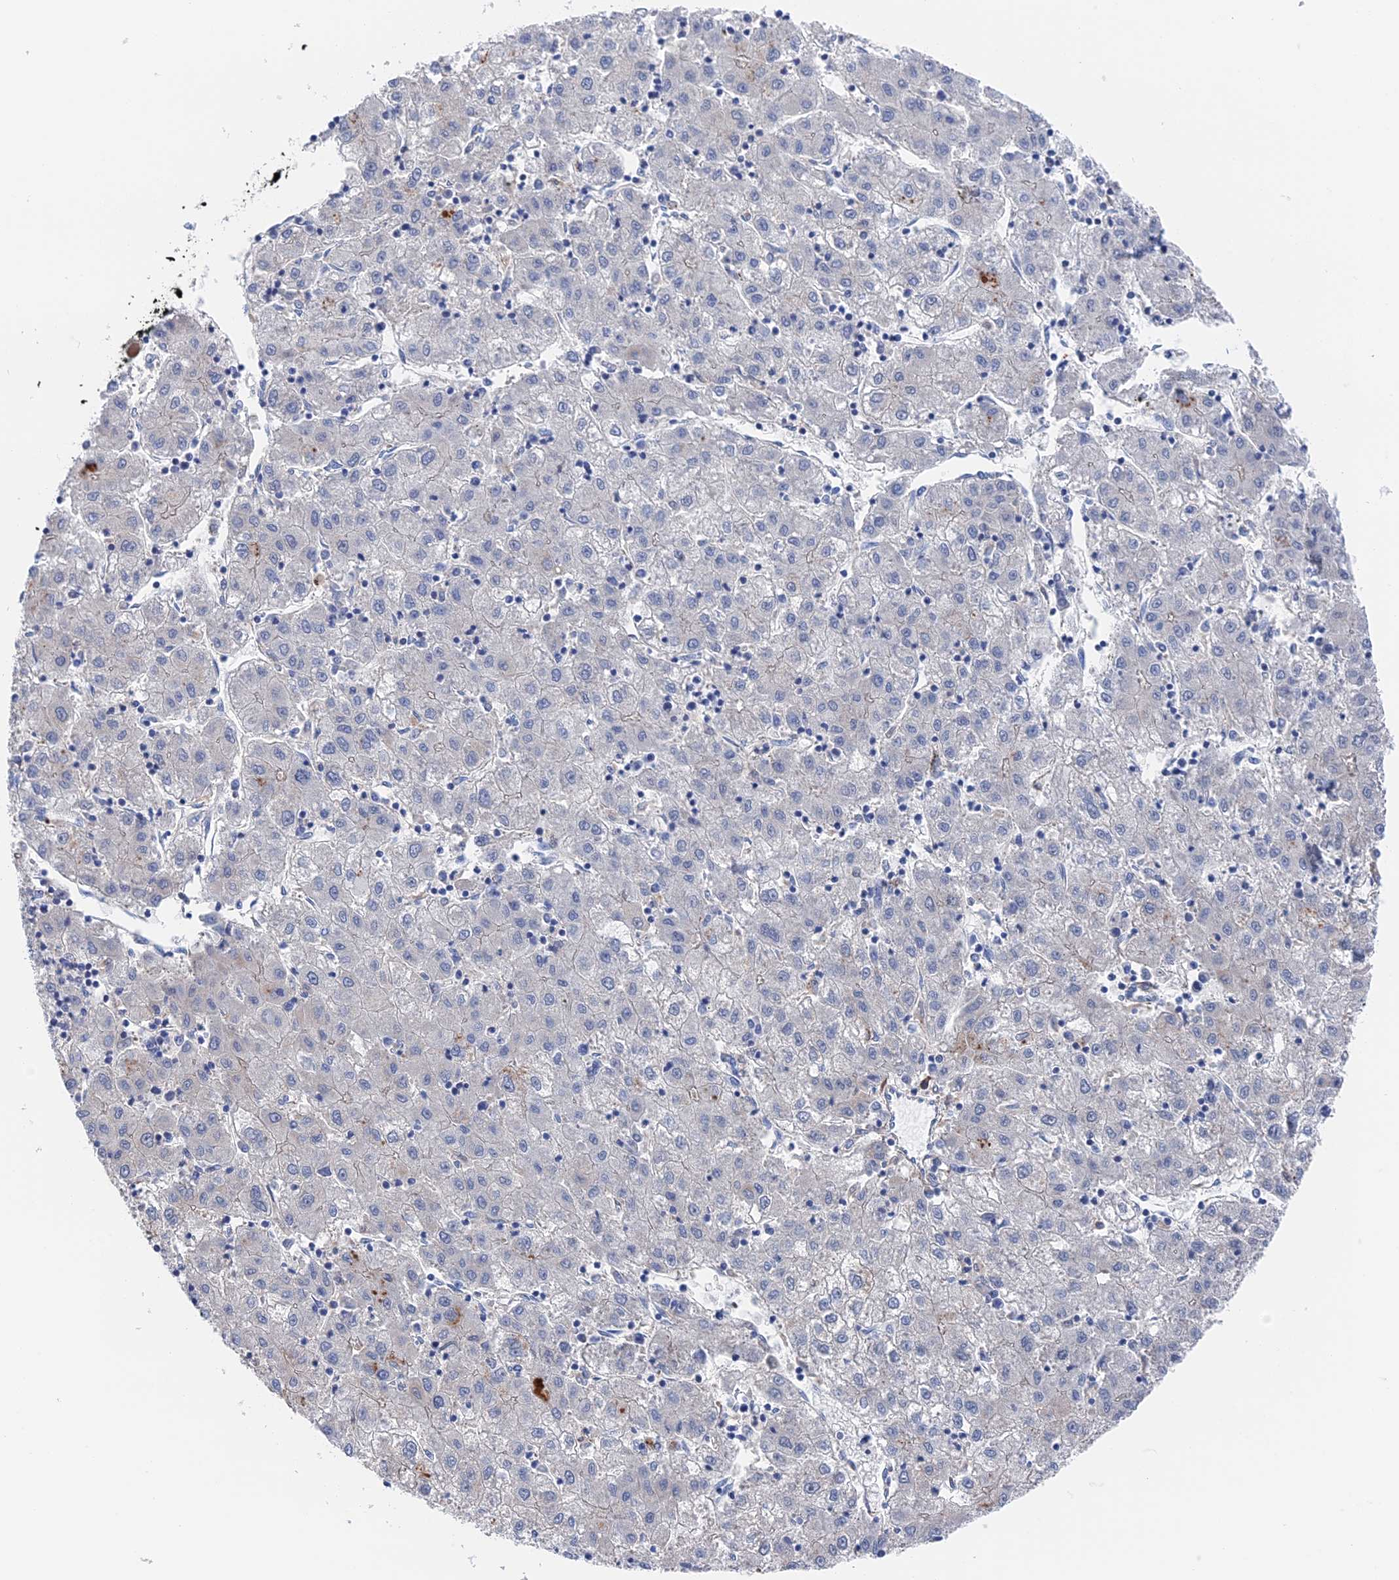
{"staining": {"intensity": "negative", "quantity": "none", "location": "none"}, "tissue": "liver cancer", "cell_type": "Tumor cells", "image_type": "cancer", "snomed": [{"axis": "morphology", "description": "Carcinoma, Hepatocellular, NOS"}, {"axis": "topography", "description": "Liver"}], "caption": "This is a histopathology image of IHC staining of hepatocellular carcinoma (liver), which shows no positivity in tumor cells.", "gene": "STRA6", "patient": {"sex": "male", "age": 72}}